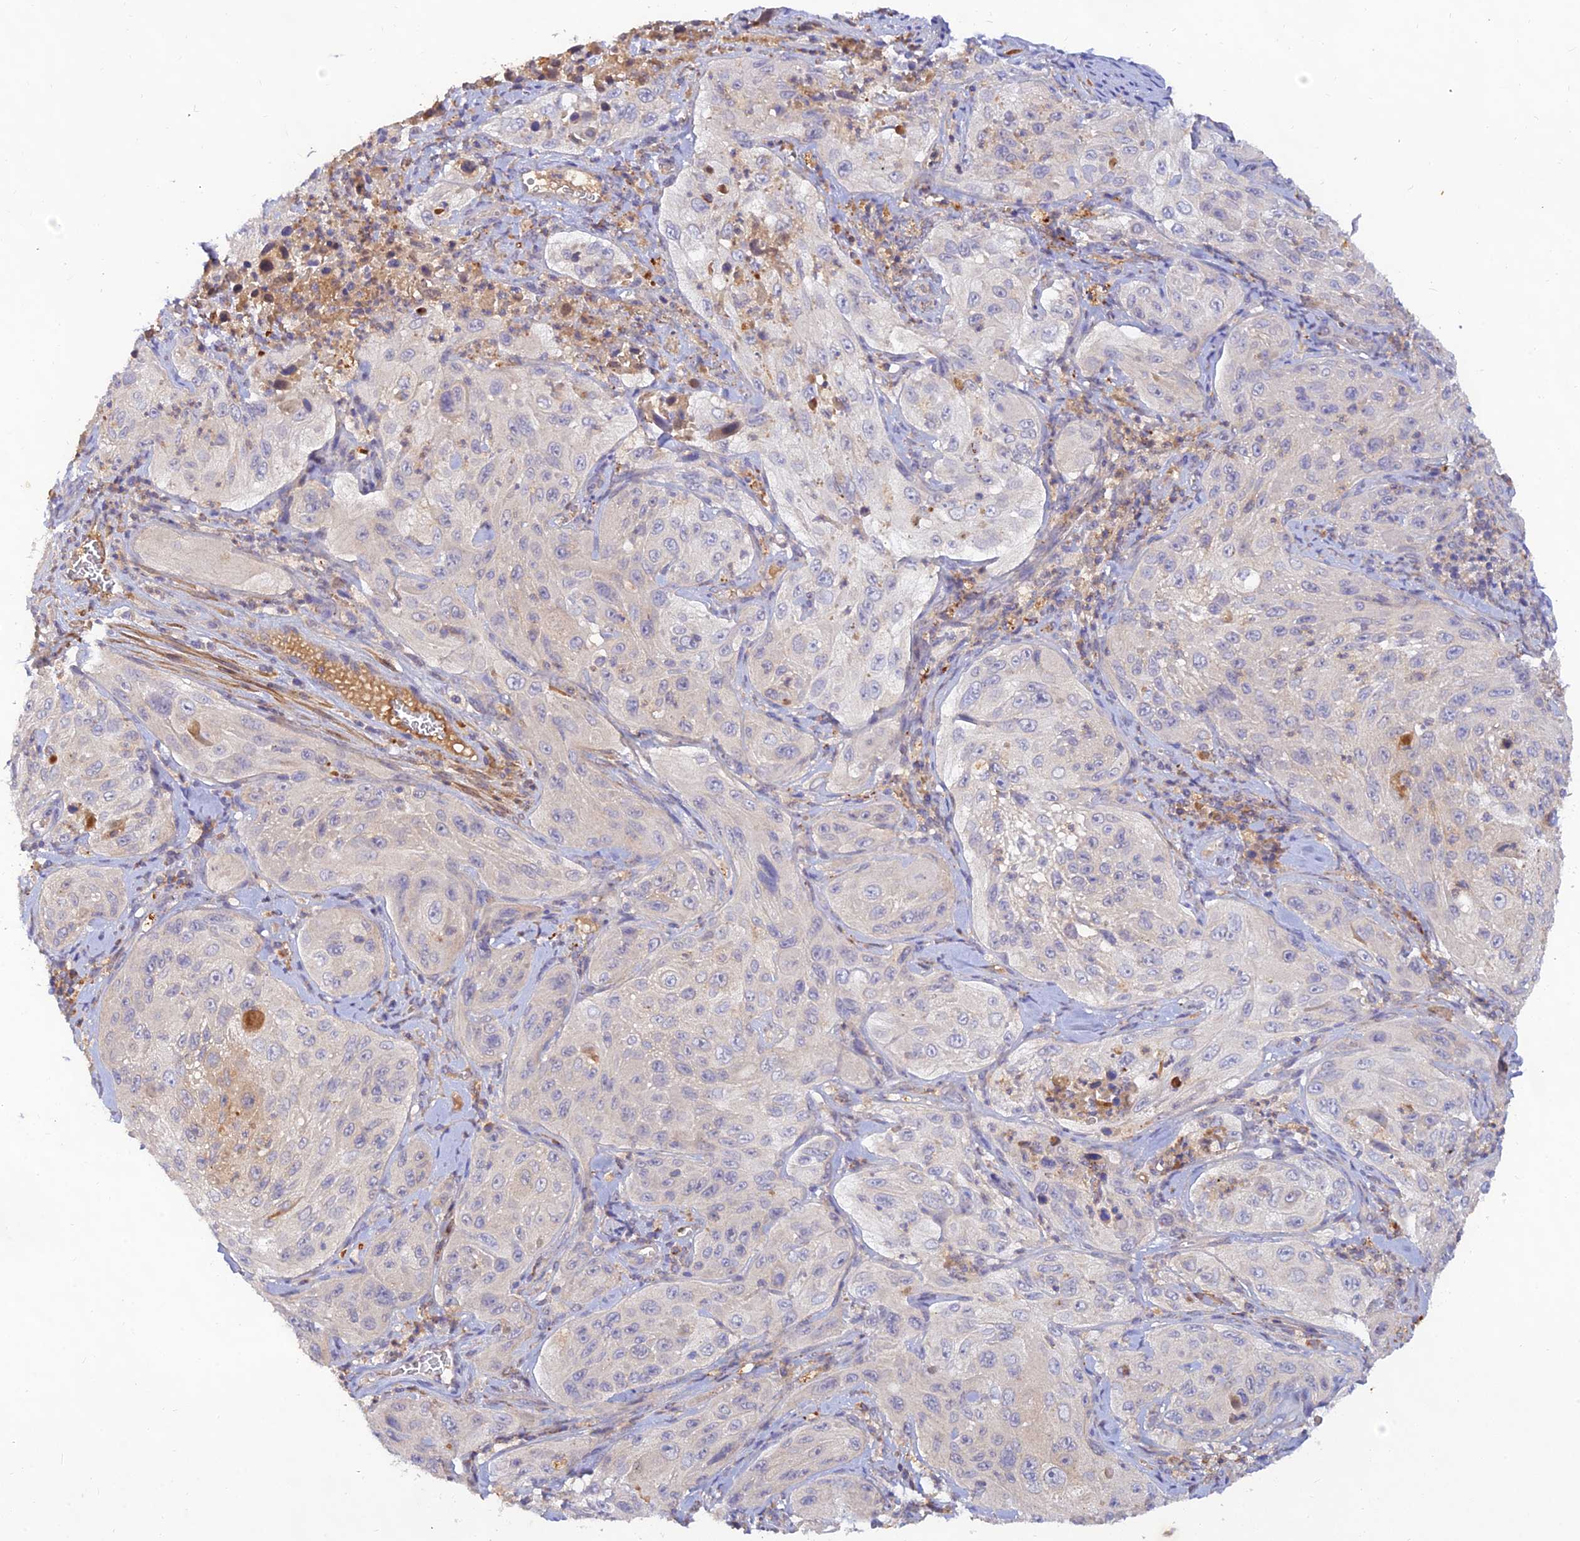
{"staining": {"intensity": "negative", "quantity": "none", "location": "none"}, "tissue": "cervical cancer", "cell_type": "Tumor cells", "image_type": "cancer", "snomed": [{"axis": "morphology", "description": "Squamous cell carcinoma, NOS"}, {"axis": "topography", "description": "Cervix"}], "caption": "Tumor cells are negative for brown protein staining in cervical cancer (squamous cell carcinoma).", "gene": "ACSM5", "patient": {"sex": "female", "age": 42}}